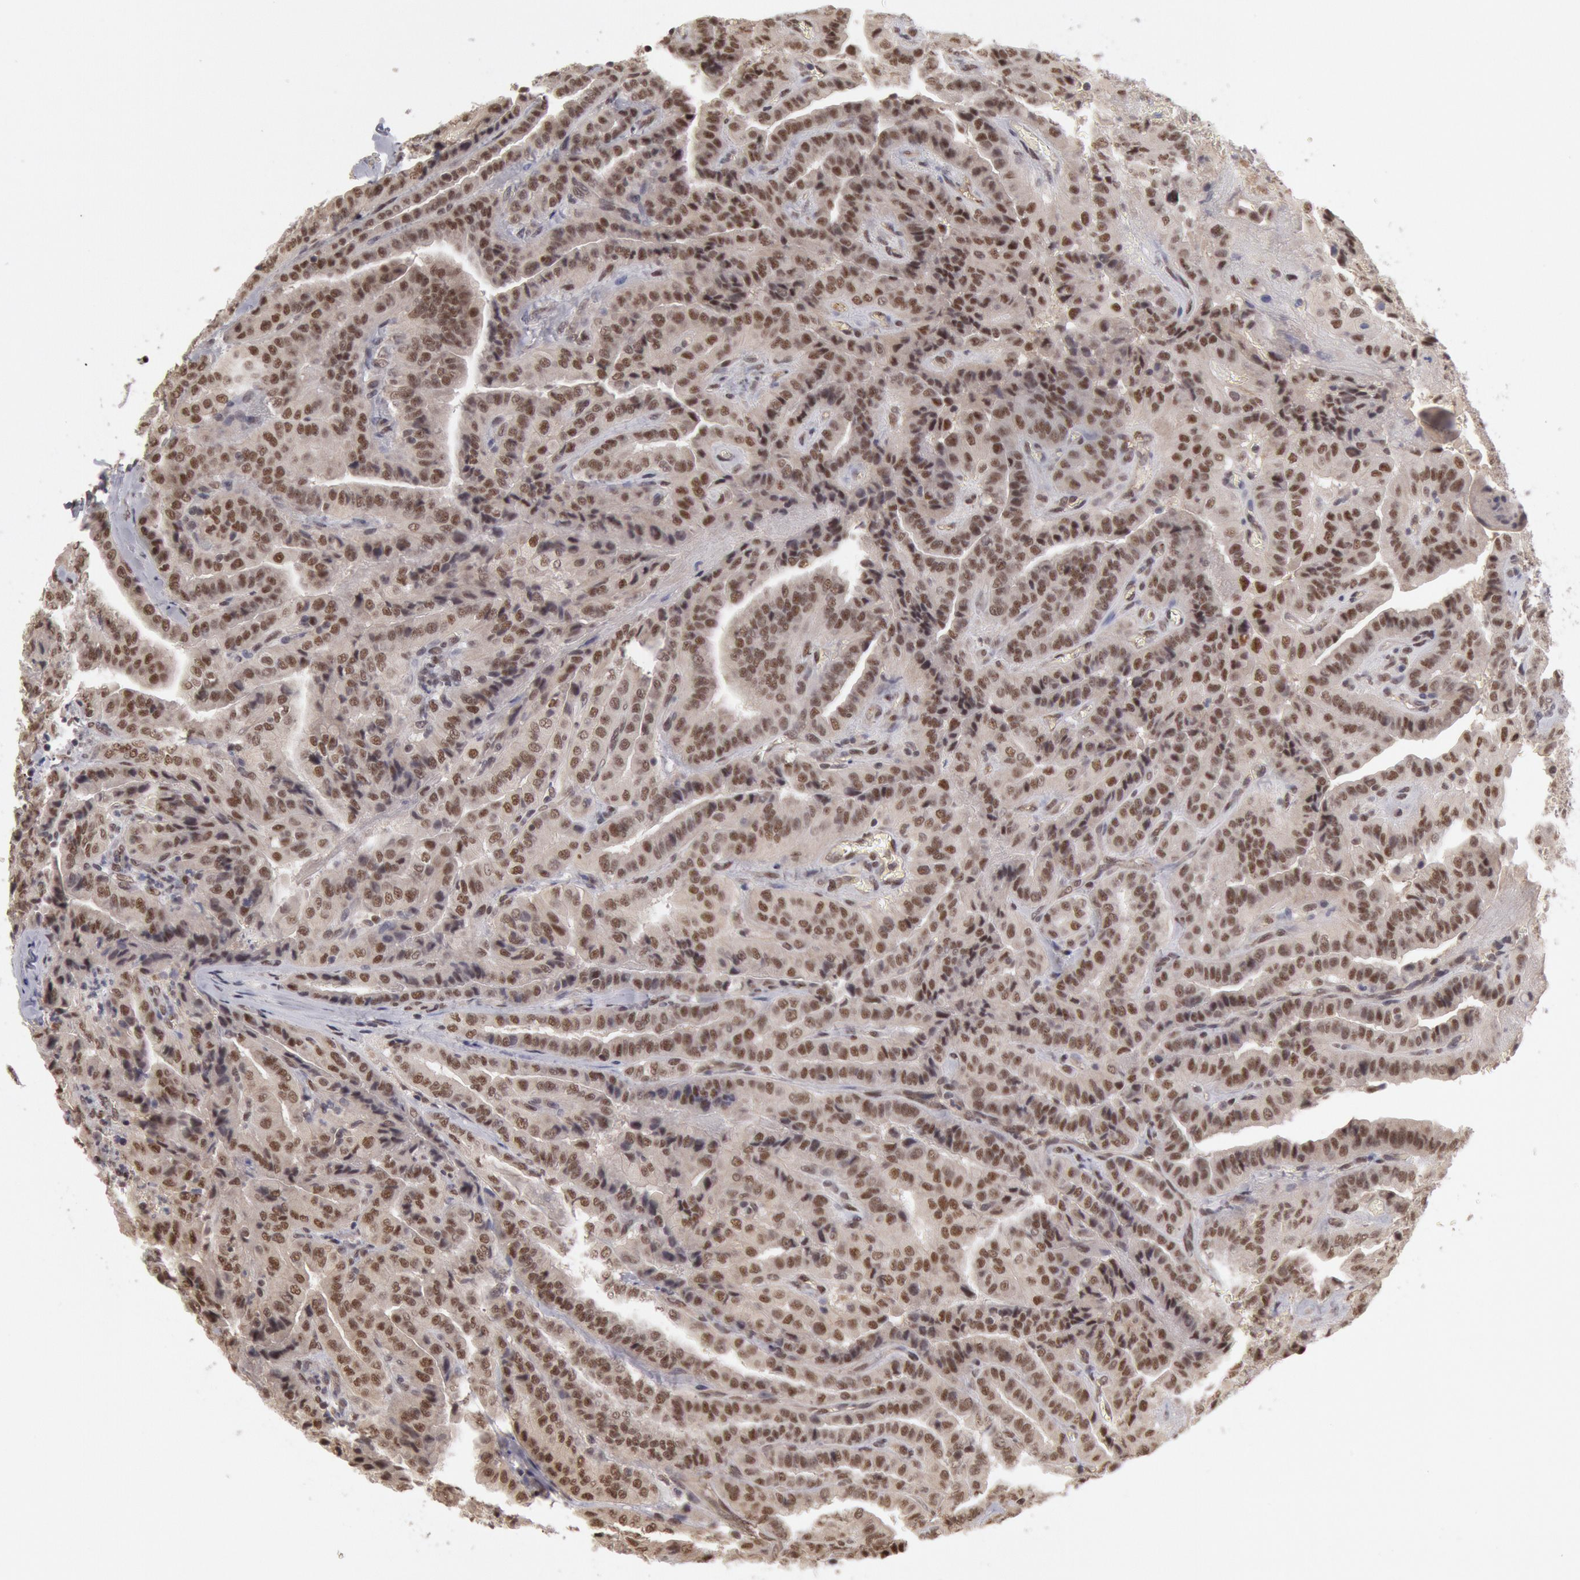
{"staining": {"intensity": "moderate", "quantity": ">75%", "location": "nuclear"}, "tissue": "thyroid cancer", "cell_type": "Tumor cells", "image_type": "cancer", "snomed": [{"axis": "morphology", "description": "Papillary adenocarcinoma, NOS"}, {"axis": "topography", "description": "Thyroid gland"}], "caption": "Immunohistochemistry (IHC) (DAB (3,3'-diaminobenzidine)) staining of thyroid cancer (papillary adenocarcinoma) reveals moderate nuclear protein positivity in about >75% of tumor cells.", "gene": "PPP4R3B", "patient": {"sex": "female", "age": 71}}